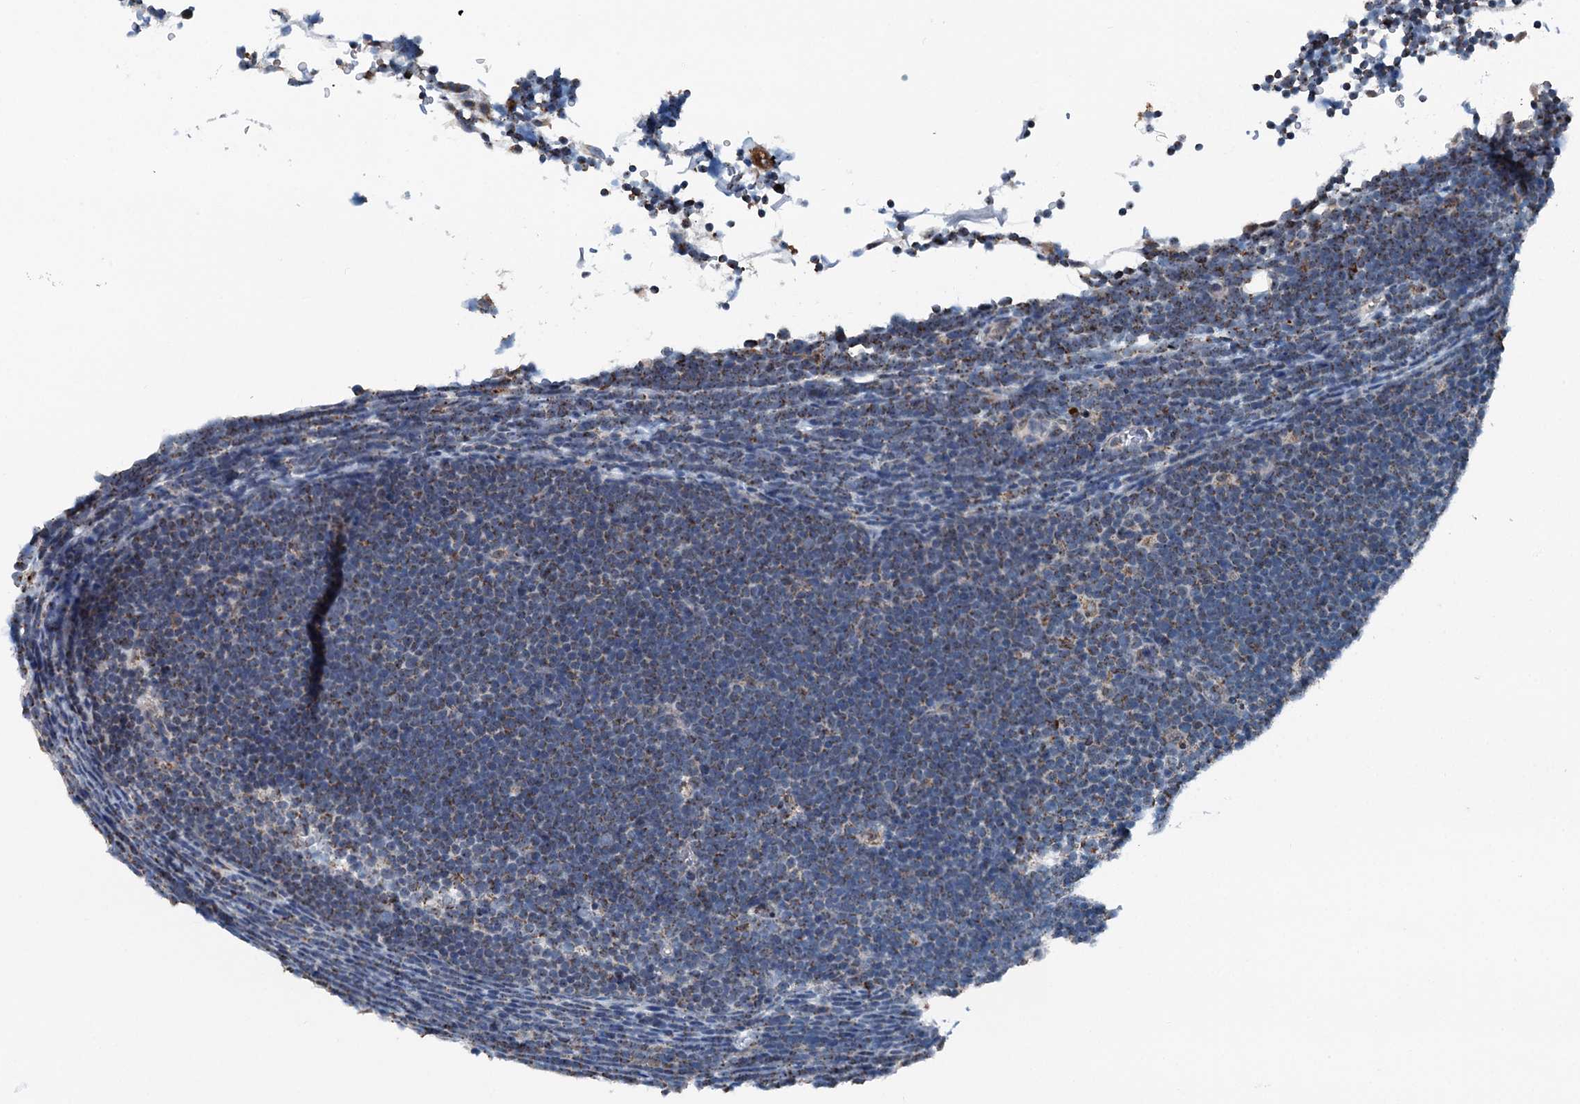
{"staining": {"intensity": "moderate", "quantity": "25%-75%", "location": "cytoplasmic/membranous"}, "tissue": "lymphoma", "cell_type": "Tumor cells", "image_type": "cancer", "snomed": [{"axis": "morphology", "description": "Malignant lymphoma, non-Hodgkin's type, High grade"}, {"axis": "topography", "description": "Lymph node"}], "caption": "Moderate cytoplasmic/membranous positivity is present in about 25%-75% of tumor cells in high-grade malignant lymphoma, non-Hodgkin's type.", "gene": "TRPT1", "patient": {"sex": "male", "age": 13}}